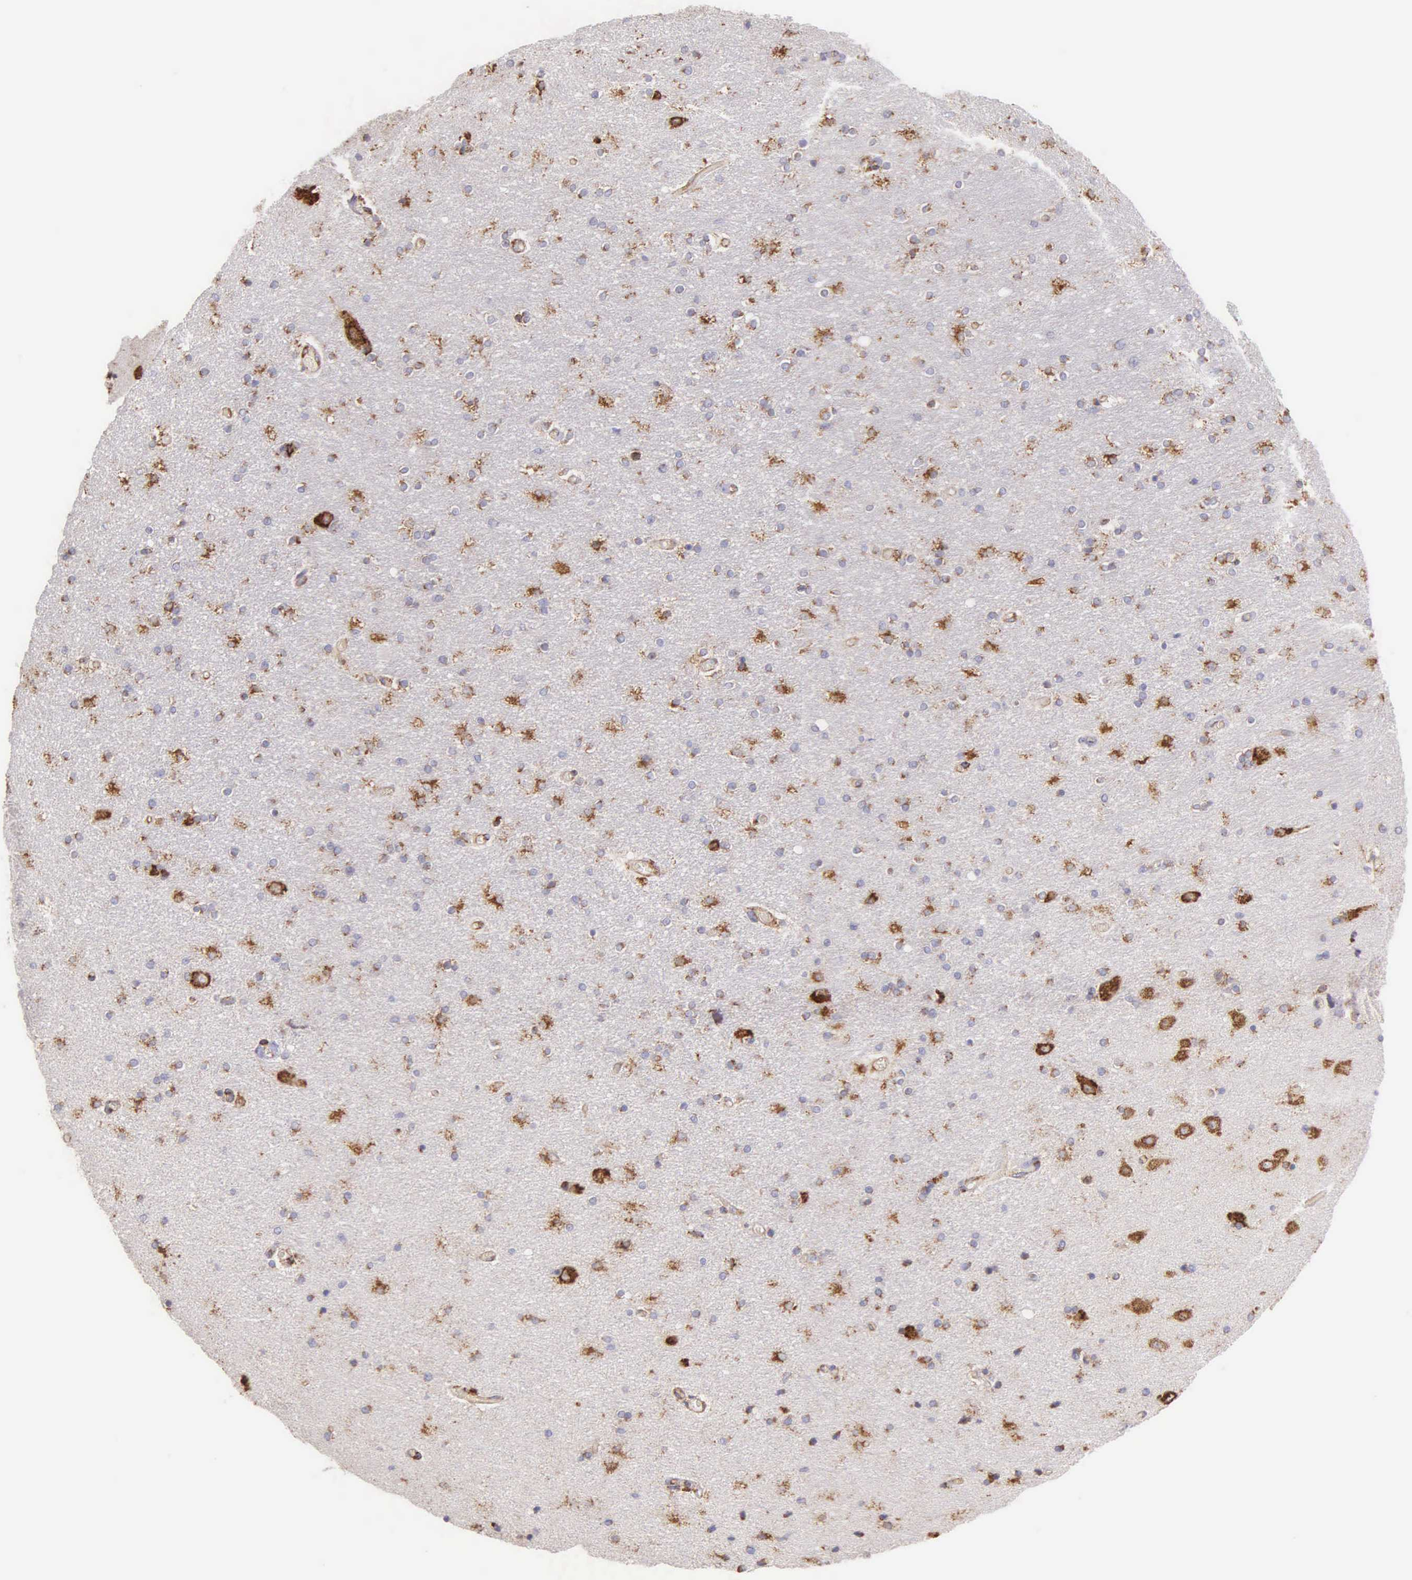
{"staining": {"intensity": "weak", "quantity": "<25%", "location": "cytoplasmic/membranous"}, "tissue": "hippocampus", "cell_type": "Glial cells", "image_type": "normal", "snomed": [{"axis": "morphology", "description": "Normal tissue, NOS"}, {"axis": "topography", "description": "Hippocampus"}], "caption": "Hippocampus was stained to show a protein in brown. There is no significant positivity in glial cells. Nuclei are stained in blue.", "gene": "CKAP4", "patient": {"sex": "female", "age": 54}}